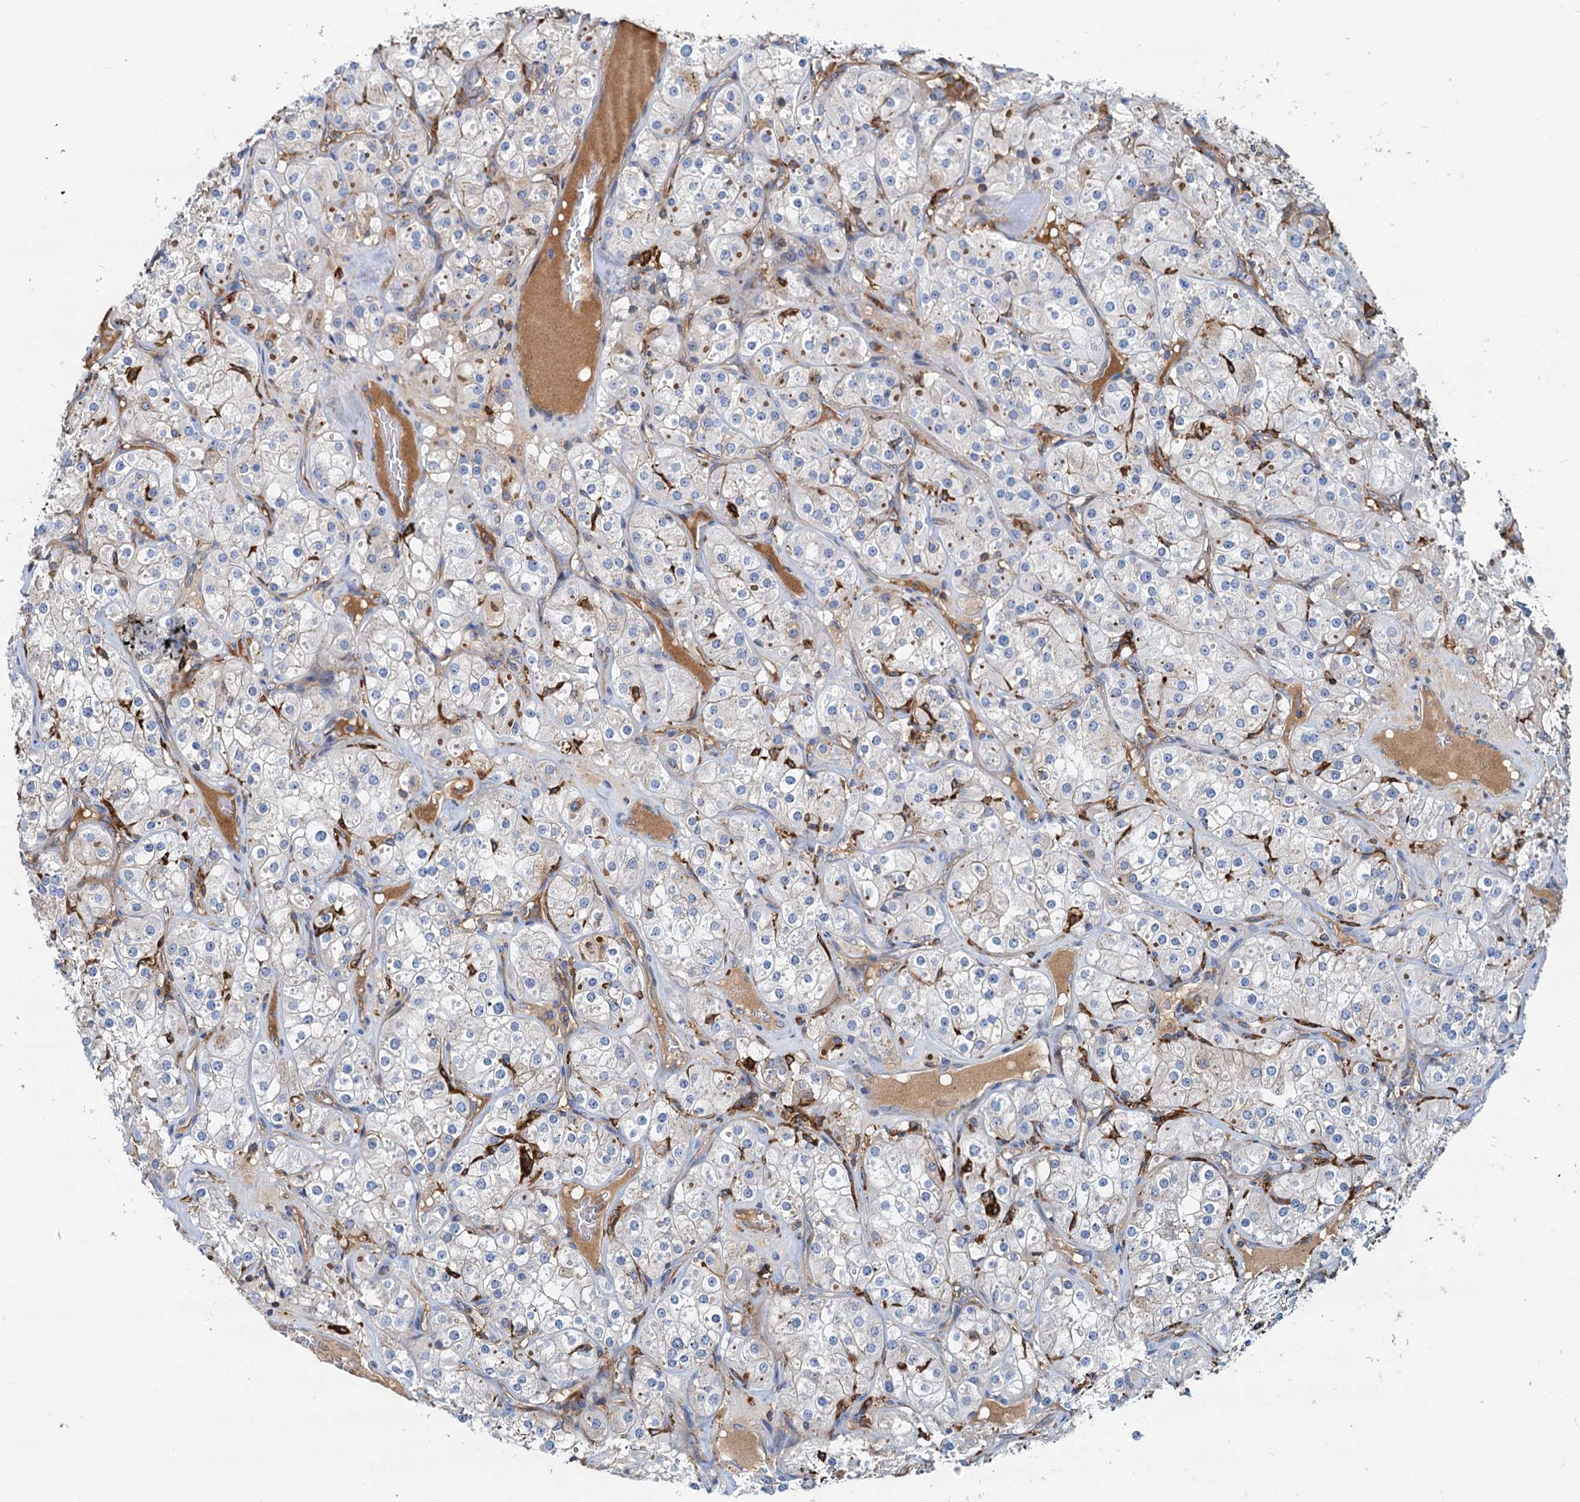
{"staining": {"intensity": "negative", "quantity": "none", "location": "none"}, "tissue": "renal cancer", "cell_type": "Tumor cells", "image_type": "cancer", "snomed": [{"axis": "morphology", "description": "Adenocarcinoma, NOS"}, {"axis": "topography", "description": "Kidney"}], "caption": "Immunohistochemistry (IHC) histopathology image of neoplastic tissue: human renal cancer stained with DAB (3,3'-diaminobenzidine) exhibits no significant protein positivity in tumor cells. (IHC, brightfield microscopy, high magnification).", "gene": "LNX2", "patient": {"sex": "male", "age": 77}}